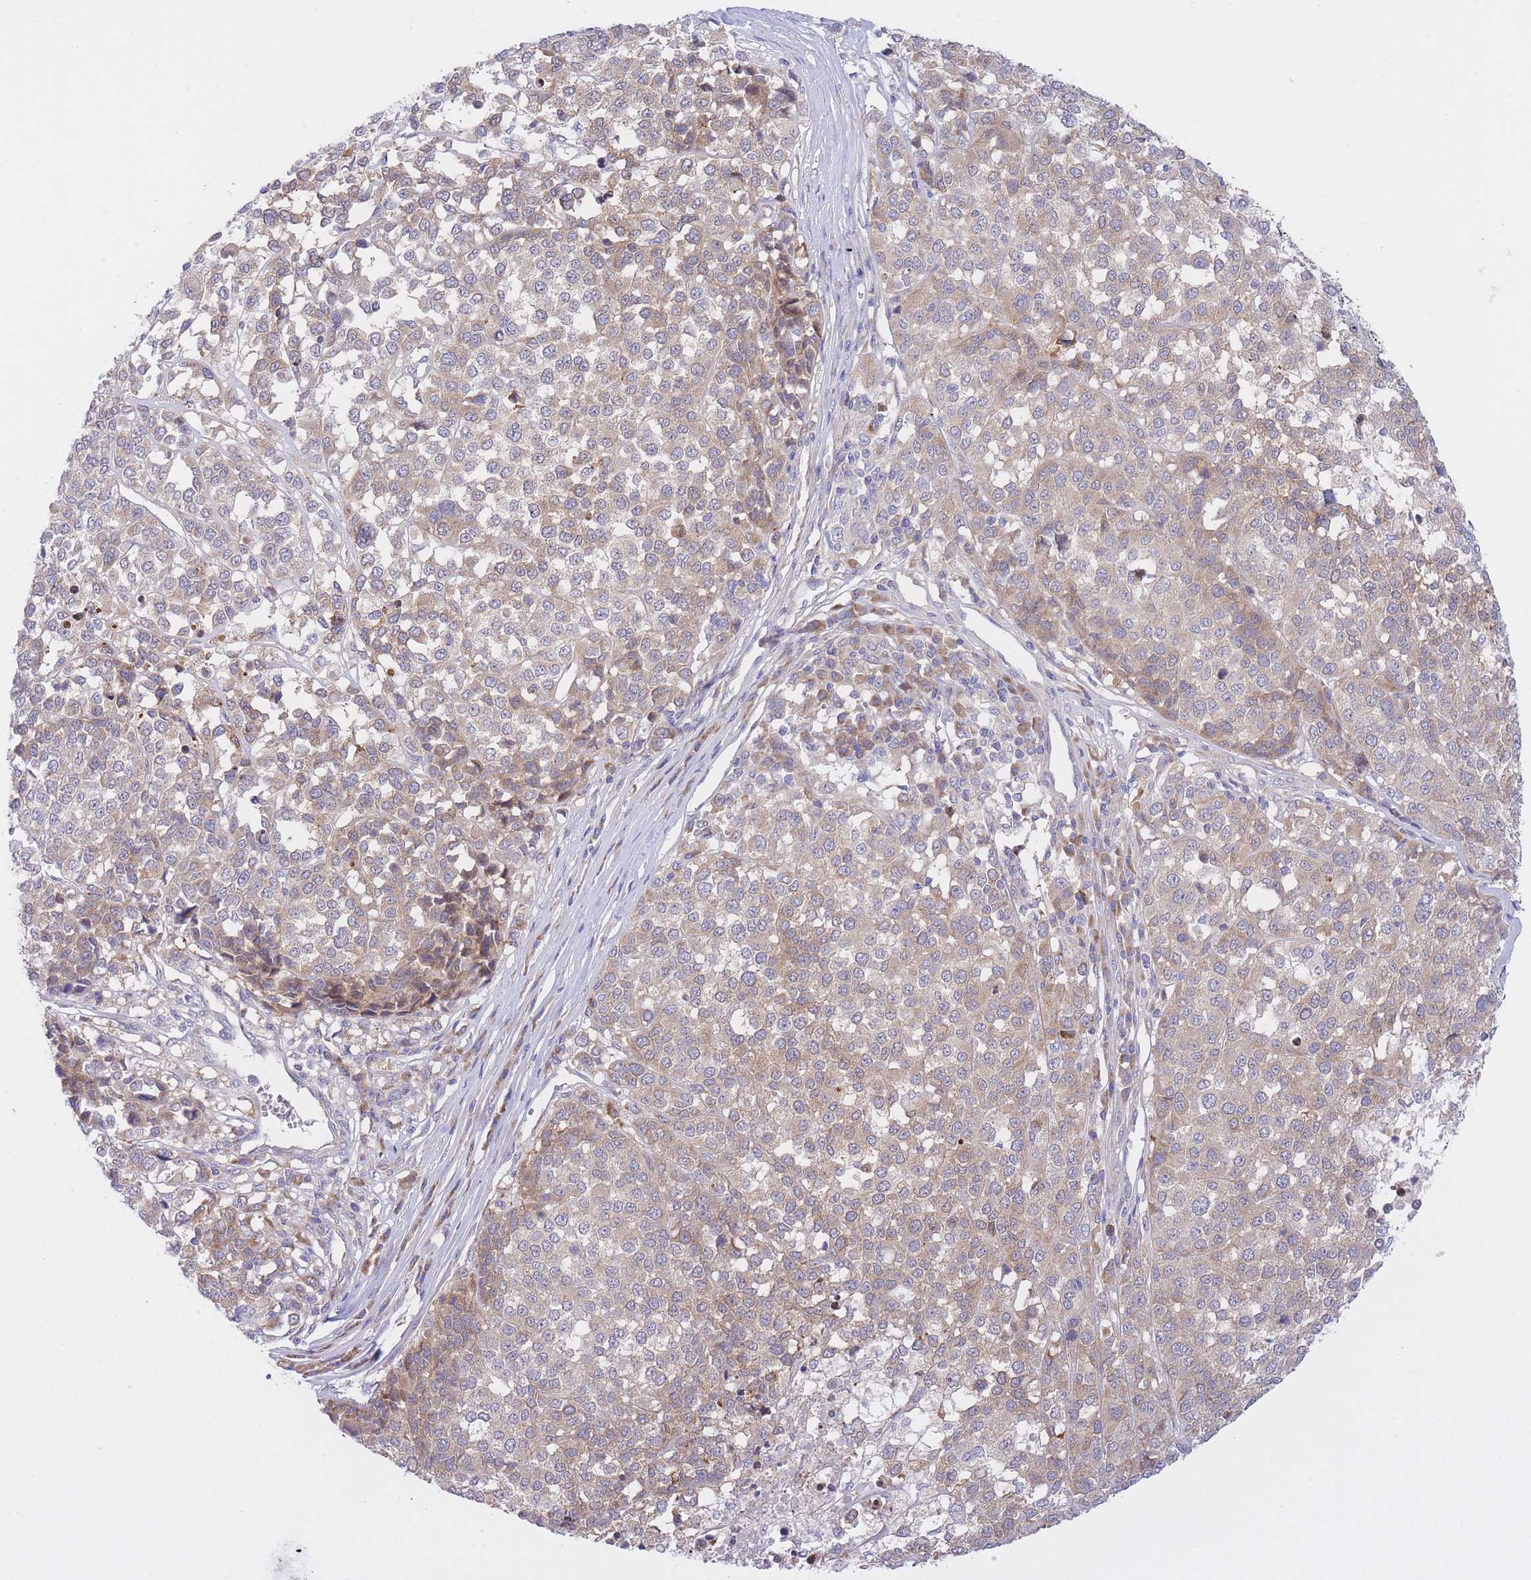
{"staining": {"intensity": "weak", "quantity": "25%-75%", "location": "cytoplasmic/membranous"}, "tissue": "melanoma", "cell_type": "Tumor cells", "image_type": "cancer", "snomed": [{"axis": "morphology", "description": "Malignant melanoma, Metastatic site"}, {"axis": "topography", "description": "Lymph node"}], "caption": "DAB immunohistochemical staining of human malignant melanoma (metastatic site) shows weak cytoplasmic/membranous protein expression in about 25%-75% of tumor cells.", "gene": "CHAC1", "patient": {"sex": "male", "age": 44}}